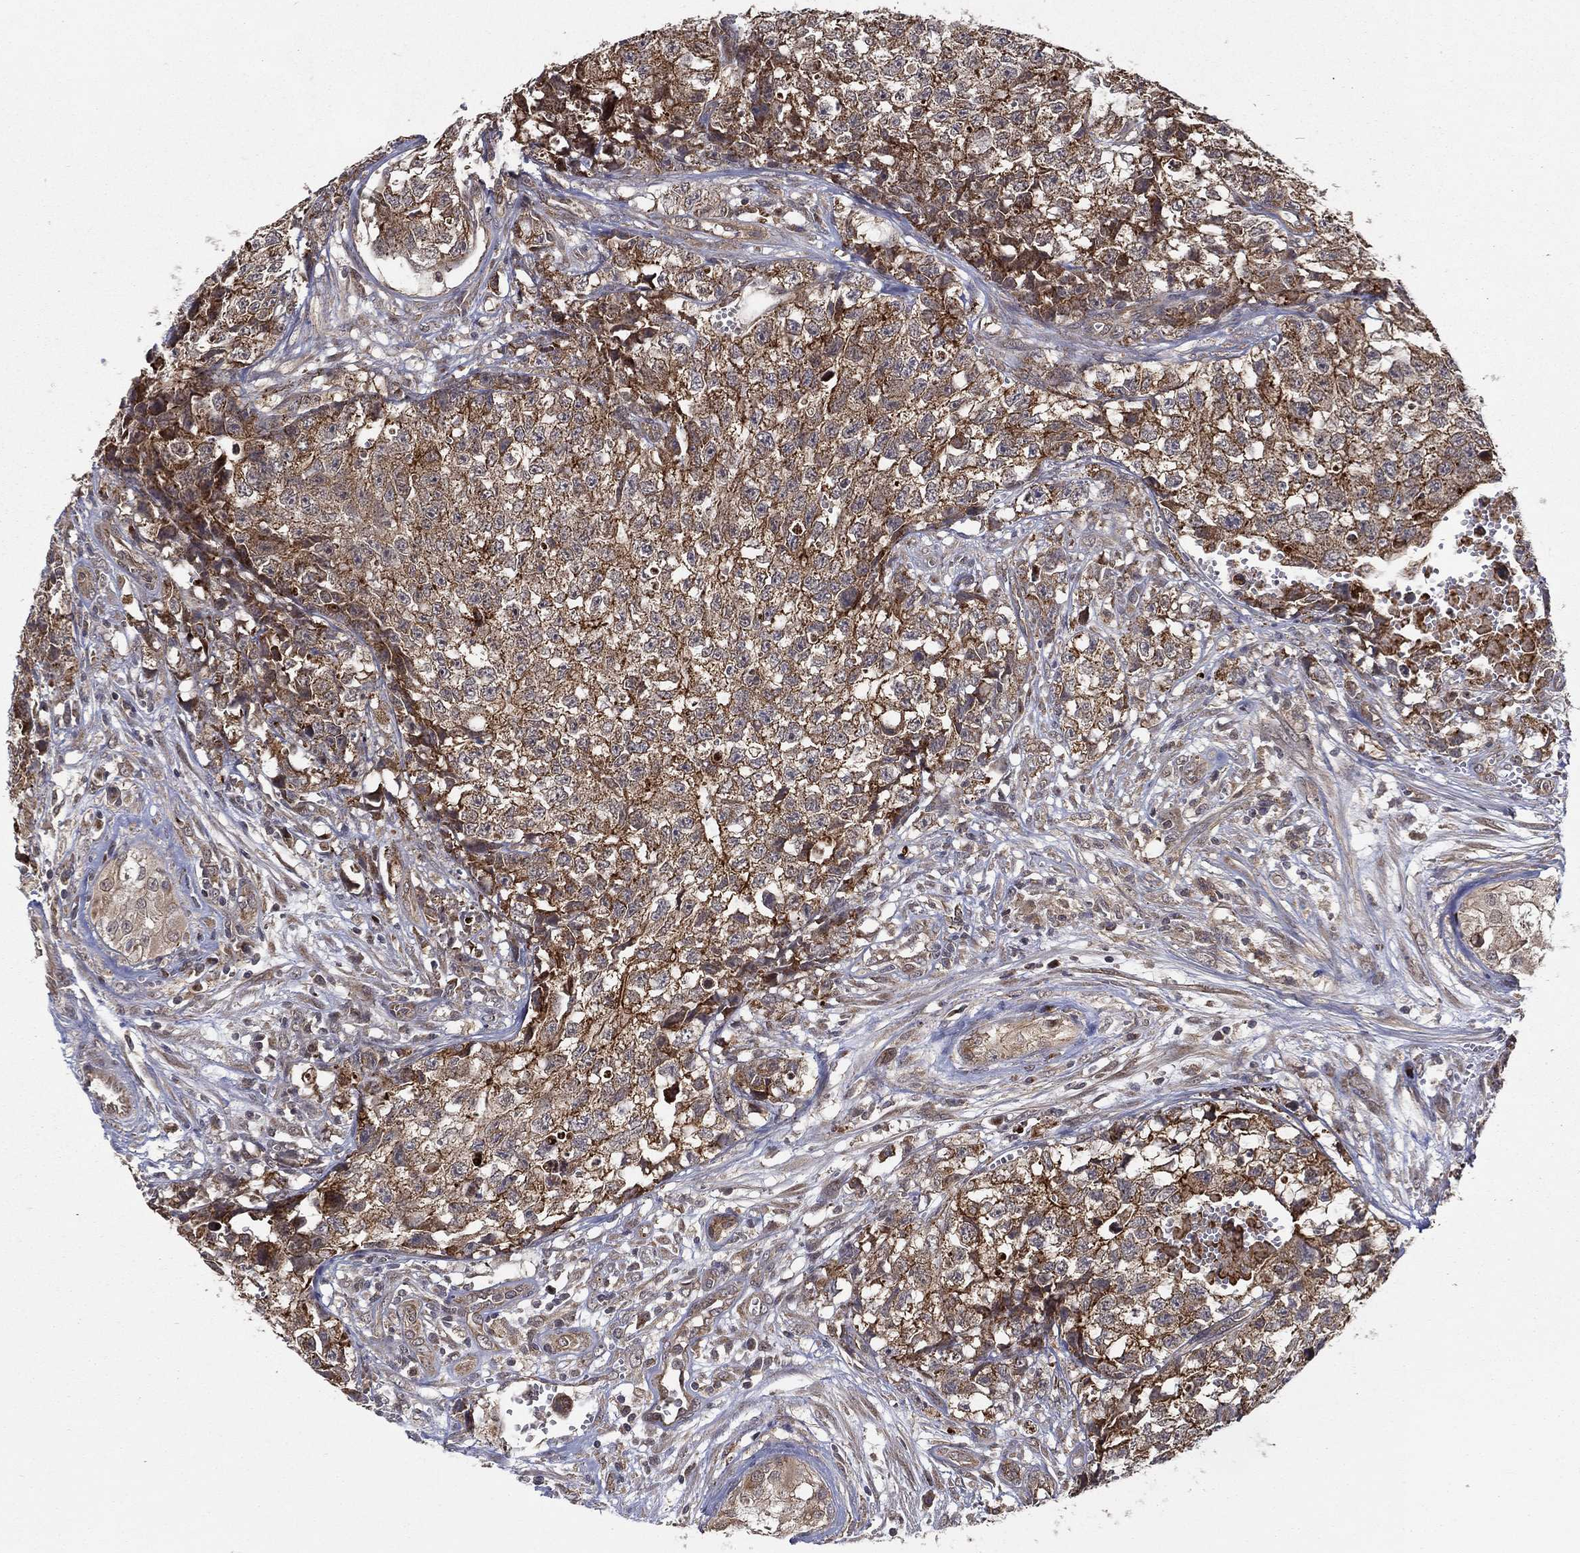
{"staining": {"intensity": "moderate", "quantity": ">75%", "location": "cytoplasmic/membranous"}, "tissue": "testis cancer", "cell_type": "Tumor cells", "image_type": "cancer", "snomed": [{"axis": "morphology", "description": "Seminoma, NOS"}, {"axis": "morphology", "description": "Carcinoma, Embryonal, NOS"}, {"axis": "topography", "description": "Testis"}], "caption": "Brown immunohistochemical staining in human testis embryonal carcinoma displays moderate cytoplasmic/membranous staining in approximately >75% of tumor cells.", "gene": "UACA", "patient": {"sex": "male", "age": 22}}